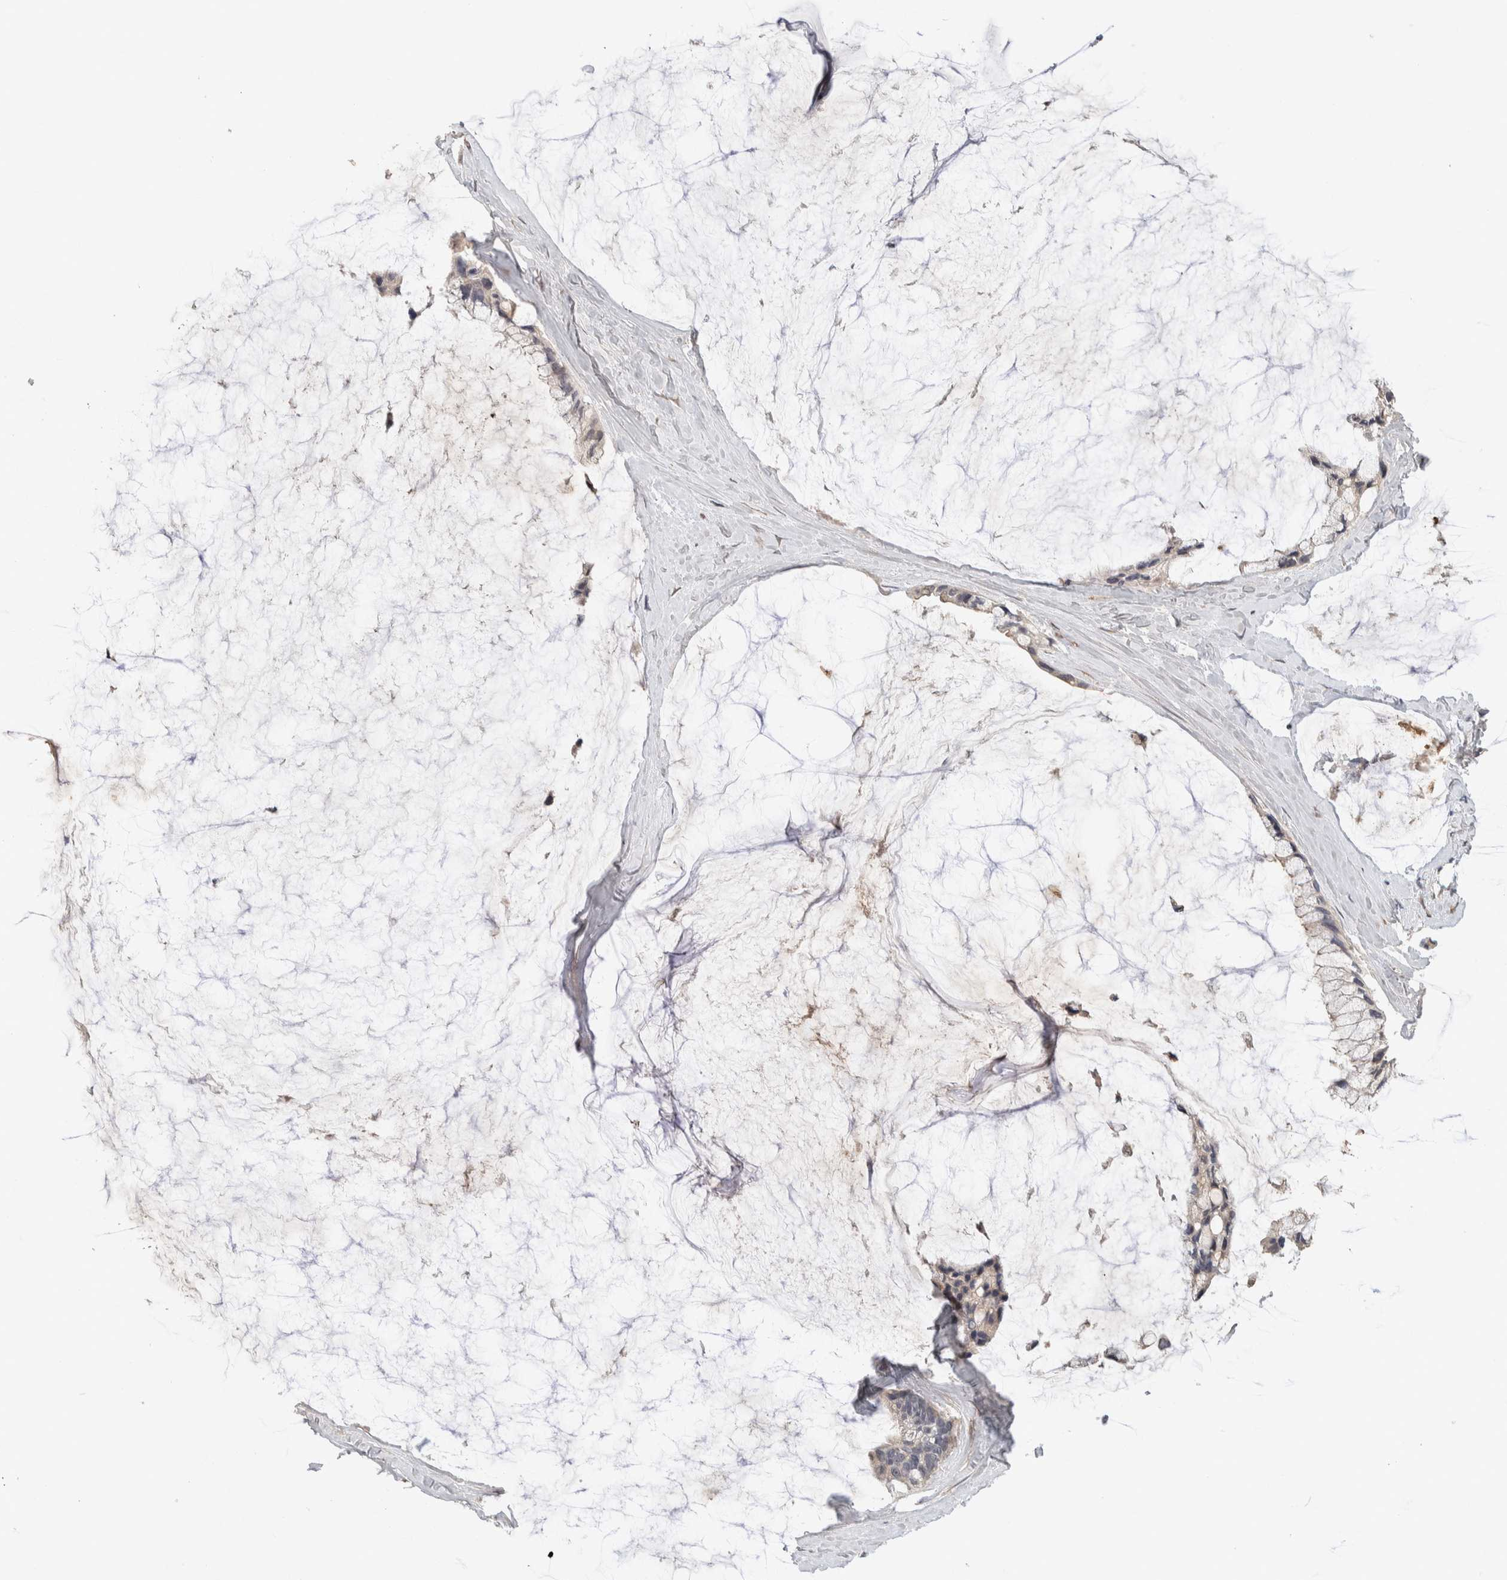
{"staining": {"intensity": "weak", "quantity": "<25%", "location": "cytoplasmic/membranous"}, "tissue": "ovarian cancer", "cell_type": "Tumor cells", "image_type": "cancer", "snomed": [{"axis": "morphology", "description": "Cystadenocarcinoma, mucinous, NOS"}, {"axis": "topography", "description": "Ovary"}], "caption": "Ovarian cancer (mucinous cystadenocarcinoma) was stained to show a protein in brown. There is no significant staining in tumor cells.", "gene": "CYSRT1", "patient": {"sex": "female", "age": 39}}